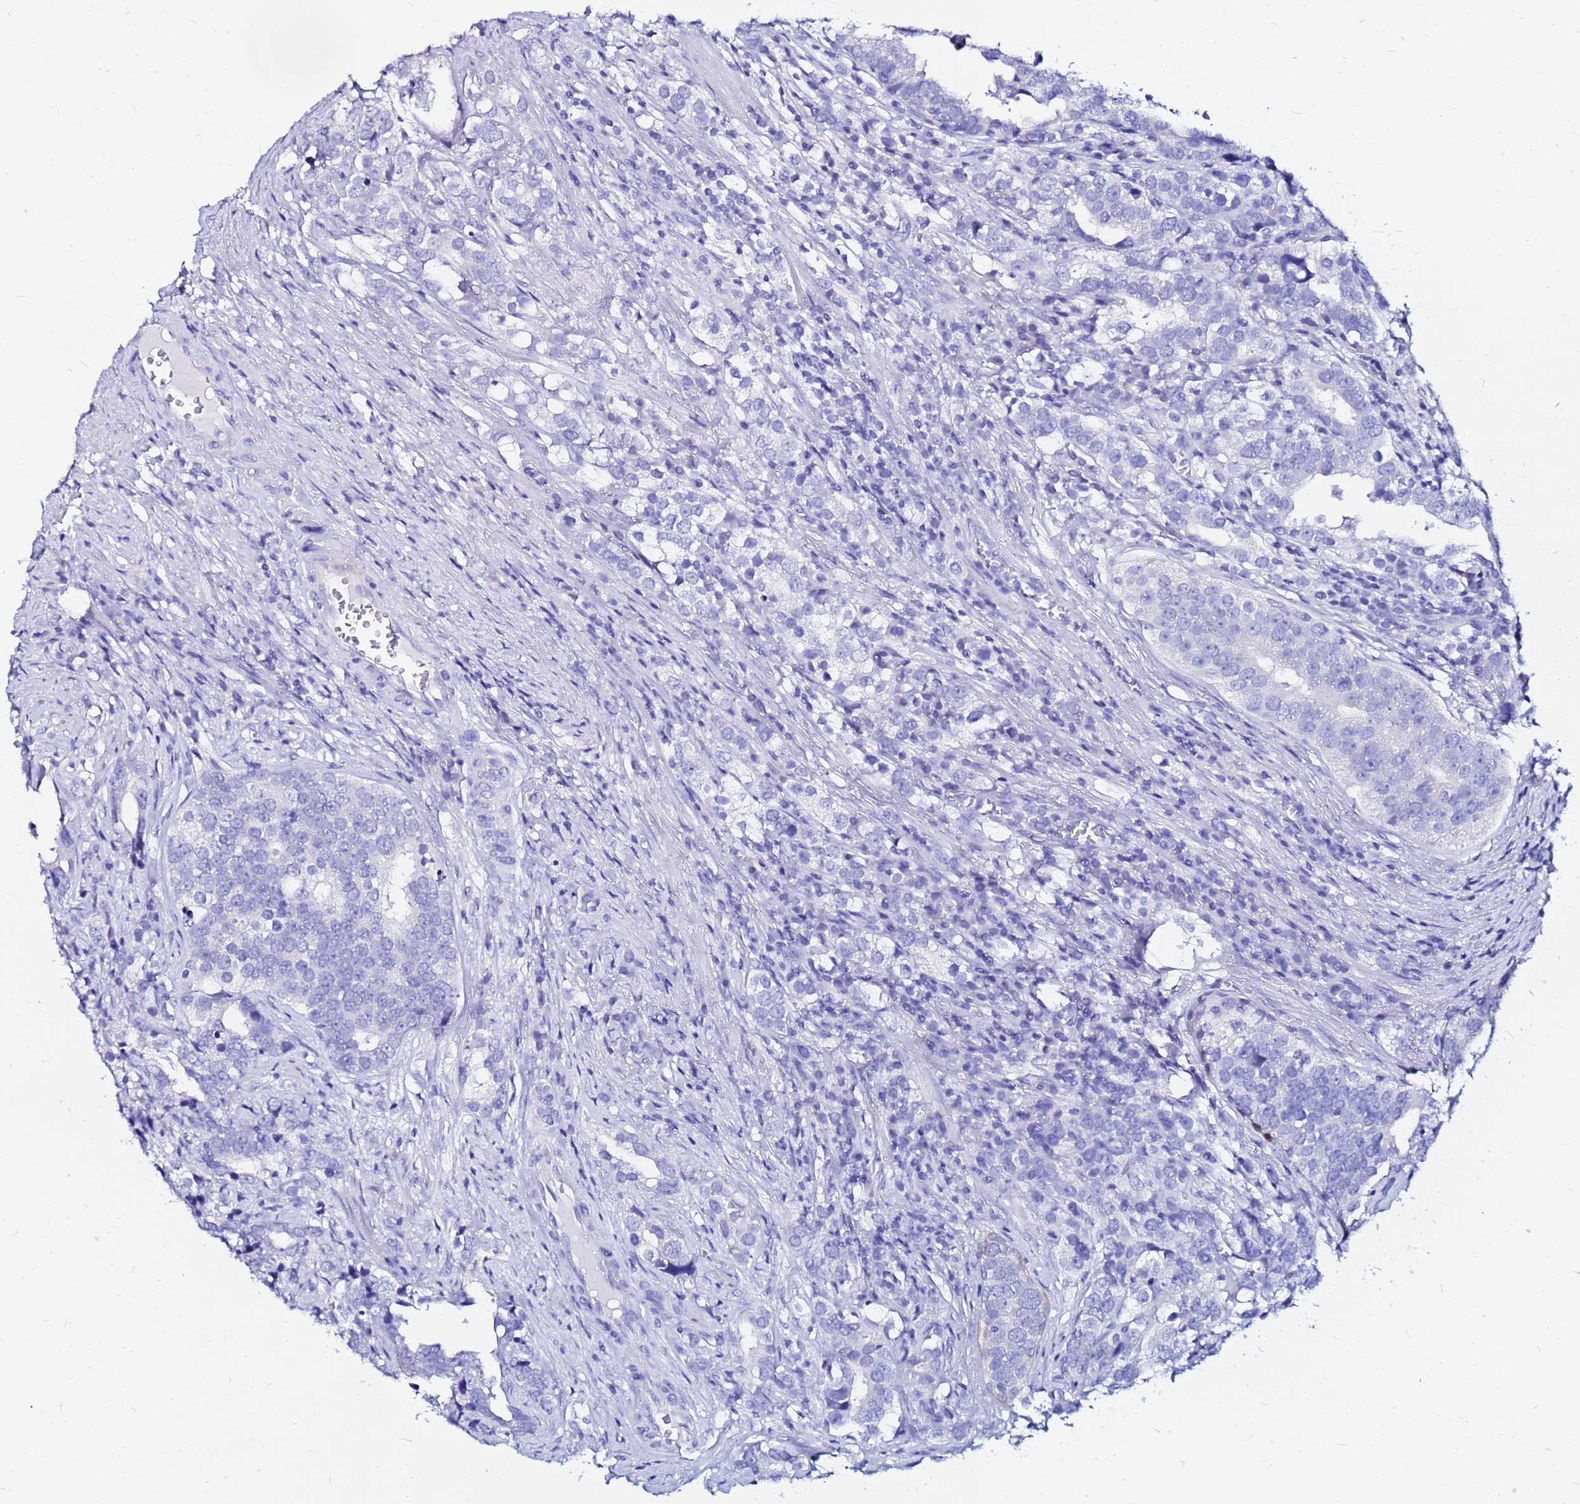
{"staining": {"intensity": "negative", "quantity": "none", "location": "none"}, "tissue": "prostate cancer", "cell_type": "Tumor cells", "image_type": "cancer", "snomed": [{"axis": "morphology", "description": "Adenocarcinoma, High grade"}, {"axis": "topography", "description": "Prostate"}], "caption": "An image of human prostate cancer (high-grade adenocarcinoma) is negative for staining in tumor cells.", "gene": "PPP1R14C", "patient": {"sex": "male", "age": 71}}